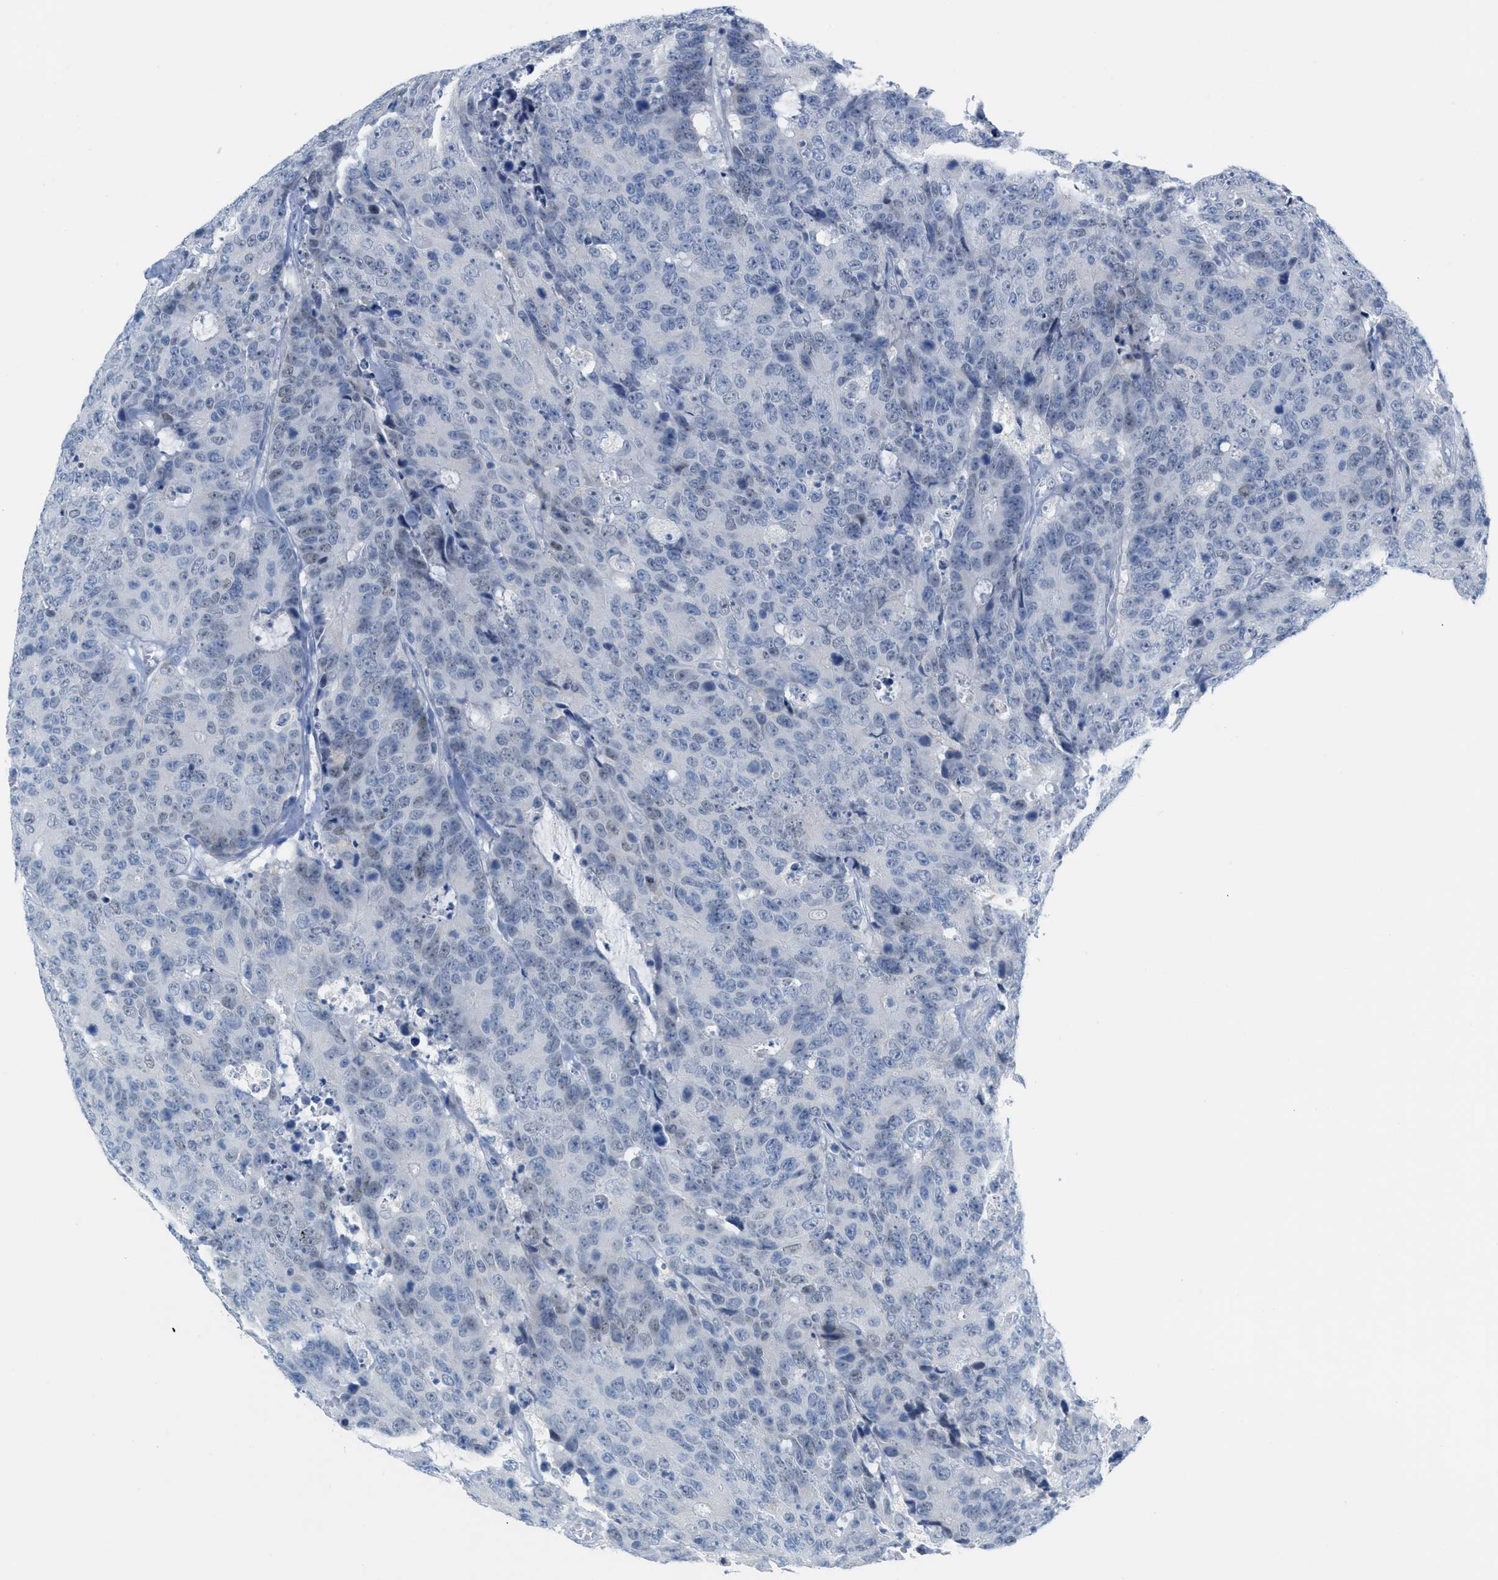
{"staining": {"intensity": "negative", "quantity": "none", "location": "none"}, "tissue": "colorectal cancer", "cell_type": "Tumor cells", "image_type": "cancer", "snomed": [{"axis": "morphology", "description": "Adenocarcinoma, NOS"}, {"axis": "topography", "description": "Colon"}], "caption": "High power microscopy histopathology image of an immunohistochemistry (IHC) histopathology image of colorectal cancer (adenocarcinoma), revealing no significant expression in tumor cells.", "gene": "HSF2", "patient": {"sex": "female", "age": 86}}